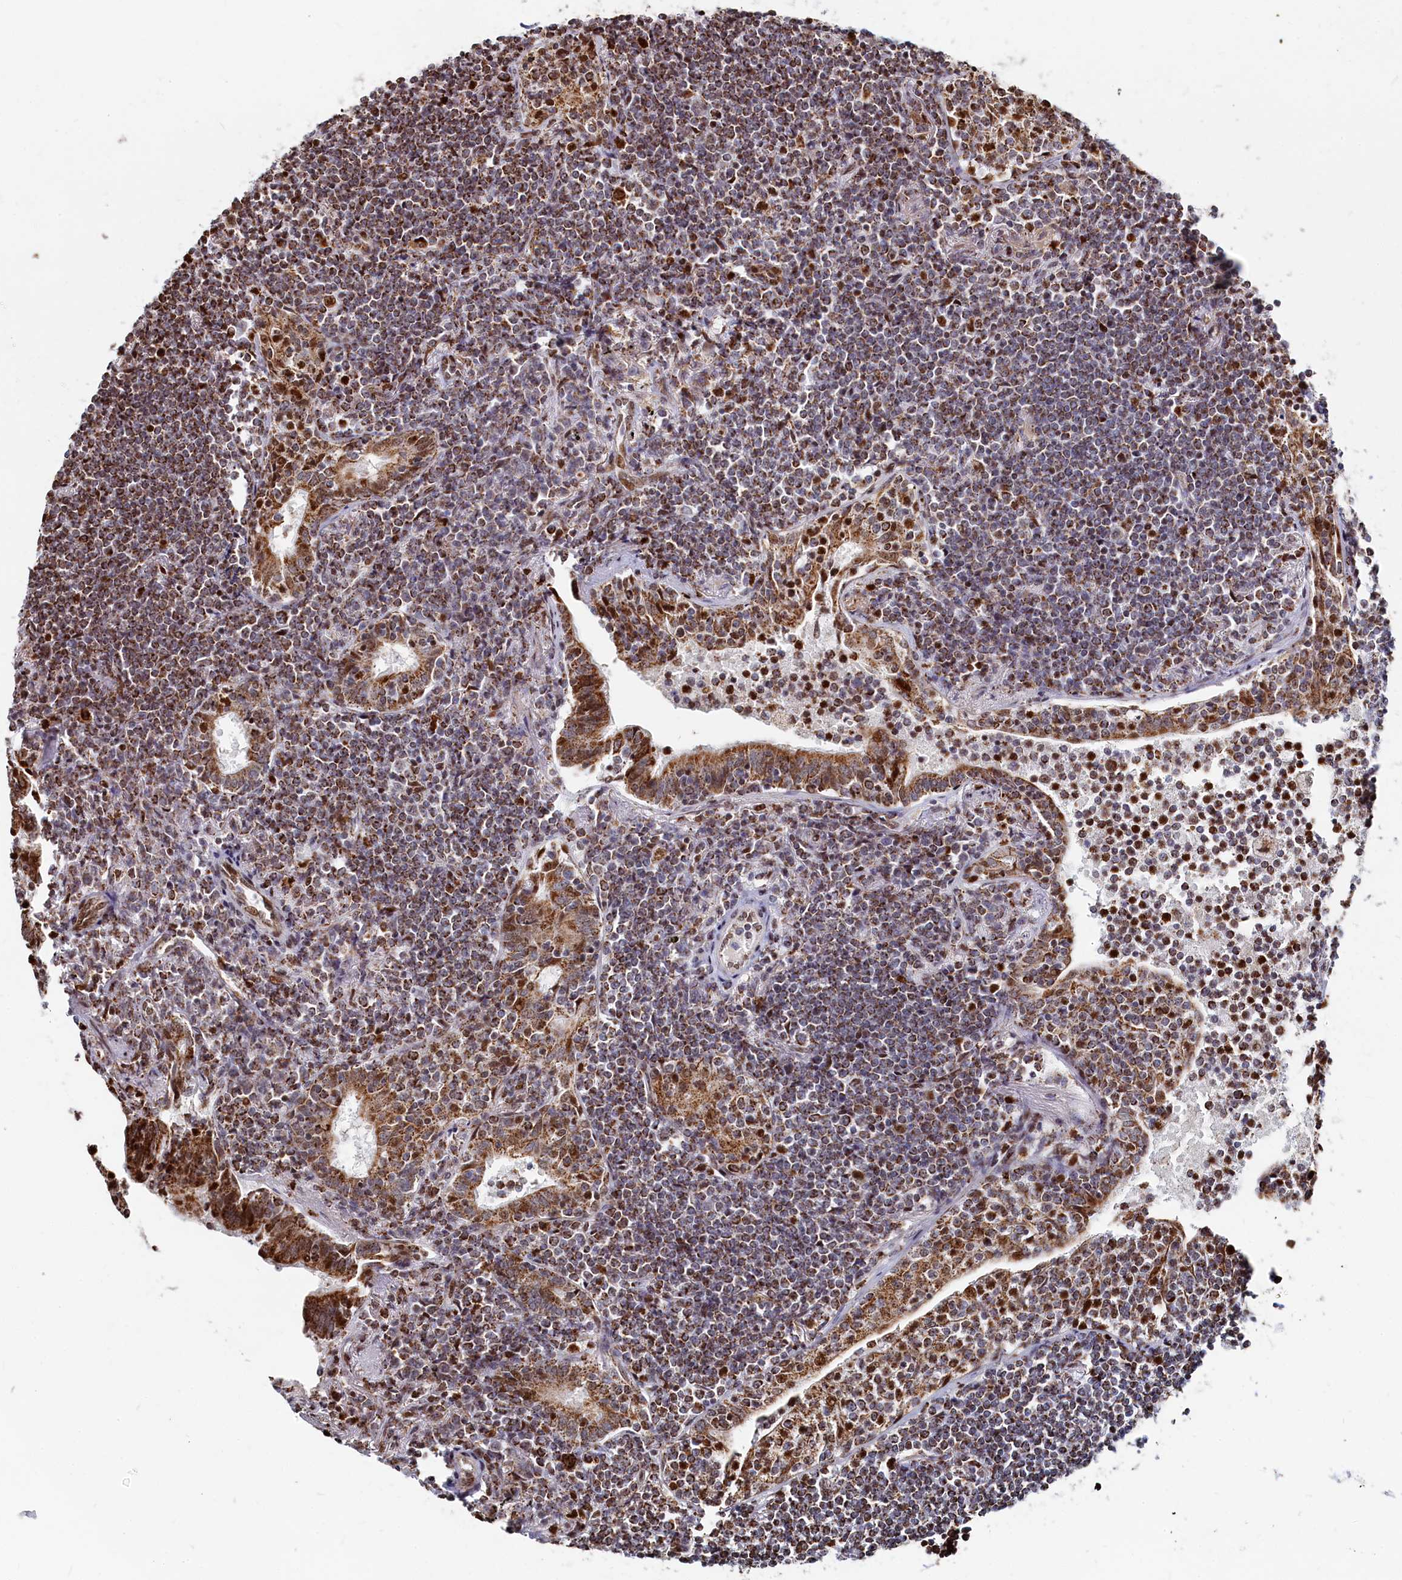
{"staining": {"intensity": "moderate", "quantity": "25%-75%", "location": "cytoplasmic/membranous"}, "tissue": "lymphoma", "cell_type": "Tumor cells", "image_type": "cancer", "snomed": [{"axis": "morphology", "description": "Malignant lymphoma, non-Hodgkin's type, Low grade"}, {"axis": "topography", "description": "Lung"}], "caption": "Brown immunohistochemical staining in malignant lymphoma, non-Hodgkin's type (low-grade) exhibits moderate cytoplasmic/membranous expression in about 25%-75% of tumor cells.", "gene": "HDGFL3", "patient": {"sex": "female", "age": 71}}